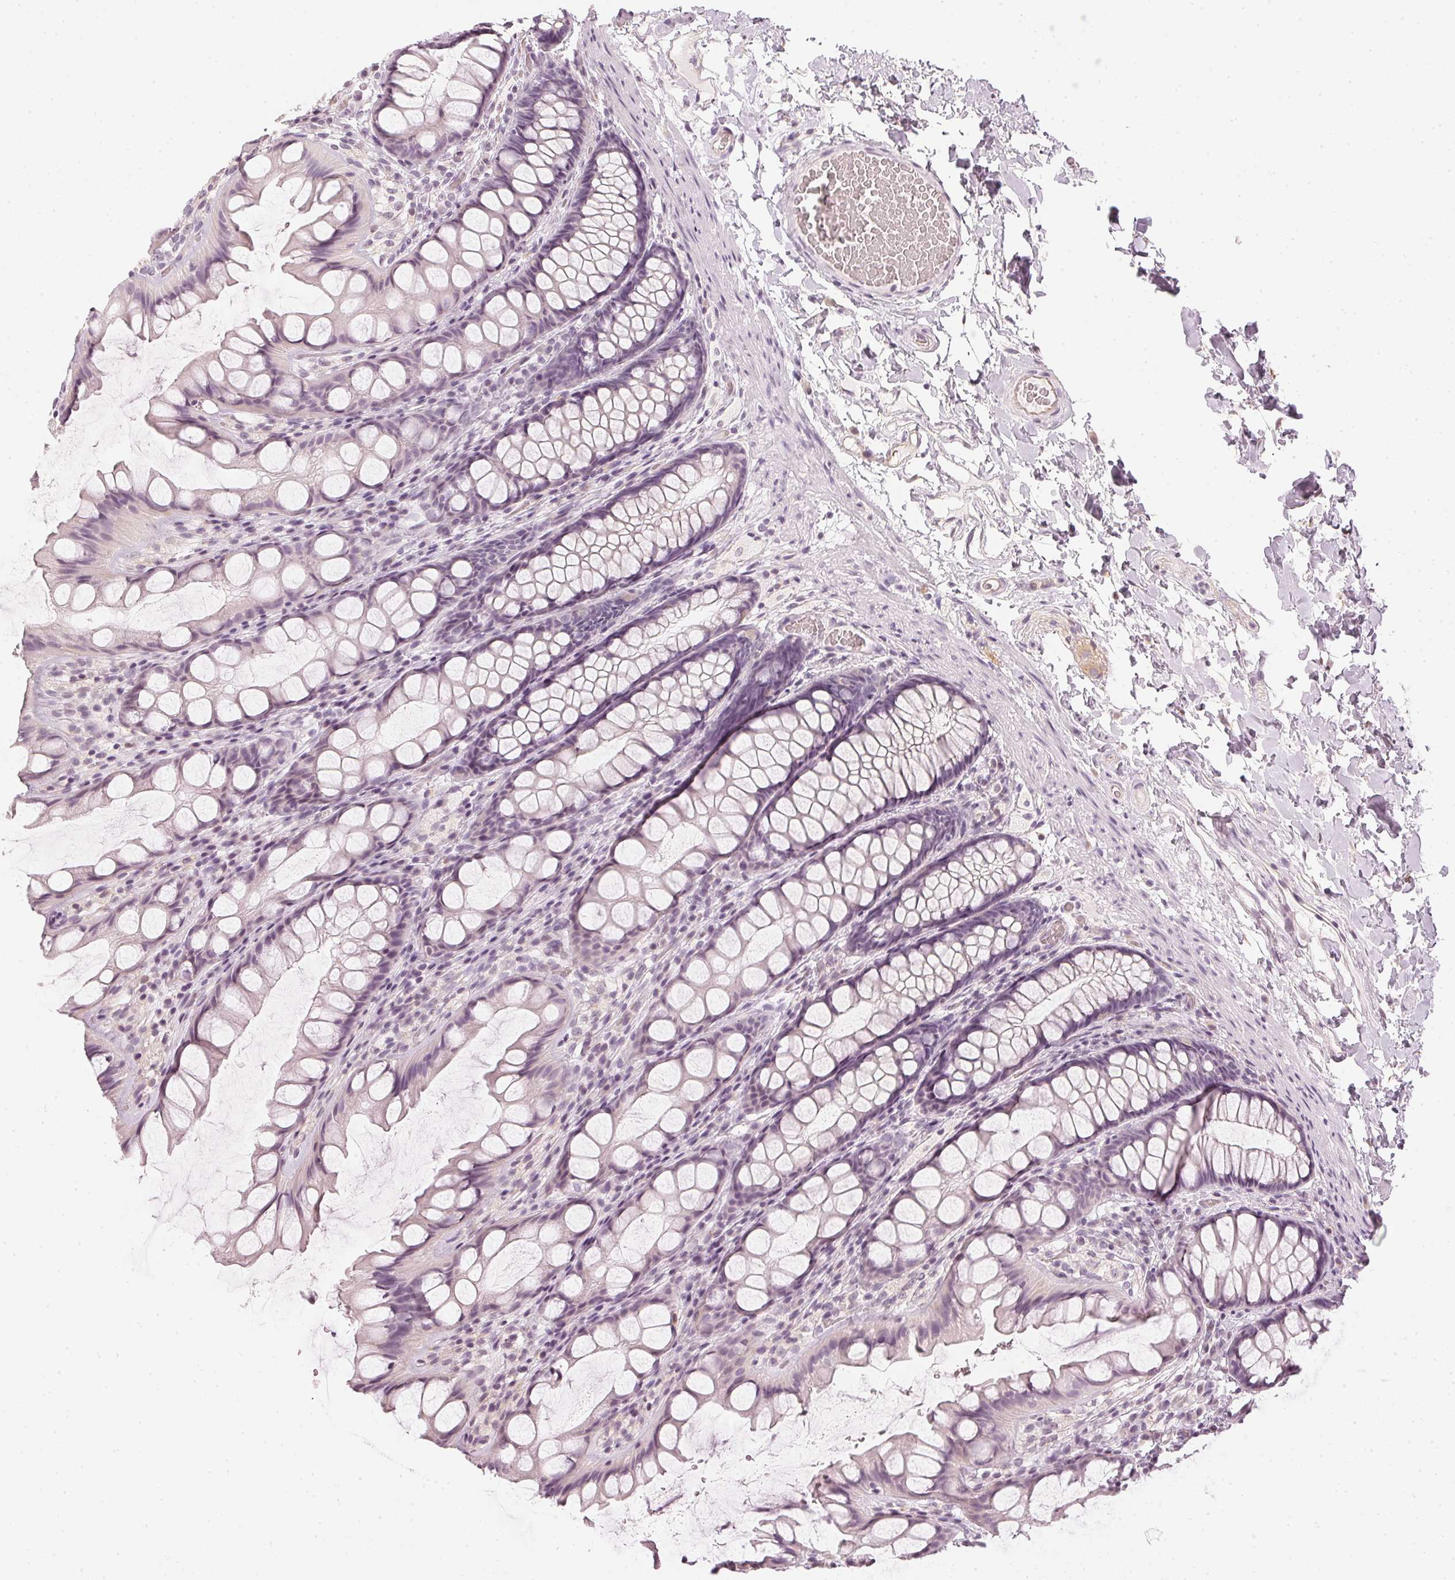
{"staining": {"intensity": "weak", "quantity": ">75%", "location": "cytoplasmic/membranous"}, "tissue": "colon", "cell_type": "Endothelial cells", "image_type": "normal", "snomed": [{"axis": "morphology", "description": "Normal tissue, NOS"}, {"axis": "topography", "description": "Colon"}], "caption": "IHC image of benign colon: colon stained using IHC displays low levels of weak protein expression localized specifically in the cytoplasmic/membranous of endothelial cells, appearing as a cytoplasmic/membranous brown color.", "gene": "APLP1", "patient": {"sex": "male", "age": 47}}